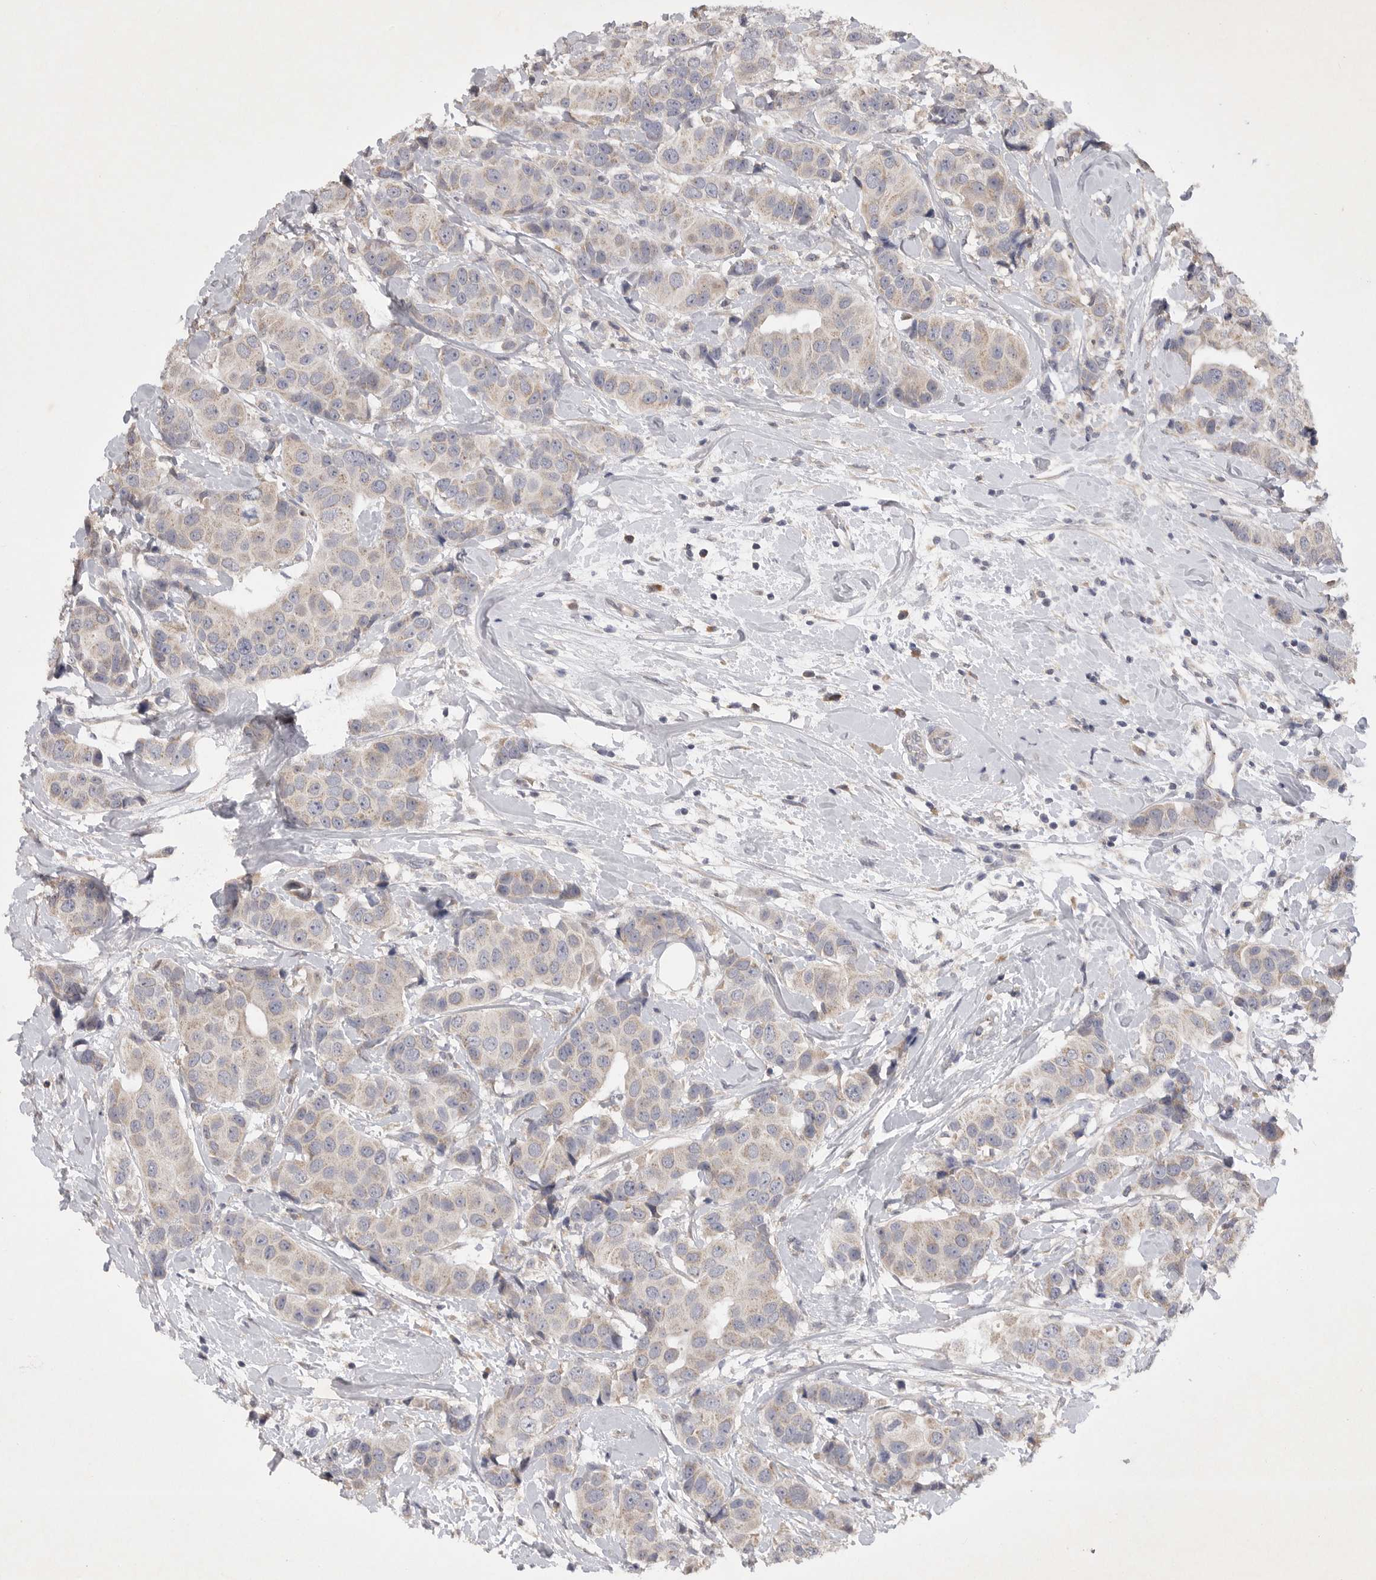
{"staining": {"intensity": "weak", "quantity": "<25%", "location": "cytoplasmic/membranous"}, "tissue": "breast cancer", "cell_type": "Tumor cells", "image_type": "cancer", "snomed": [{"axis": "morphology", "description": "Normal tissue, NOS"}, {"axis": "morphology", "description": "Duct carcinoma"}, {"axis": "topography", "description": "Breast"}], "caption": "A high-resolution image shows immunohistochemistry (IHC) staining of breast cancer (invasive ductal carcinoma), which displays no significant expression in tumor cells.", "gene": "EDEM3", "patient": {"sex": "female", "age": 39}}